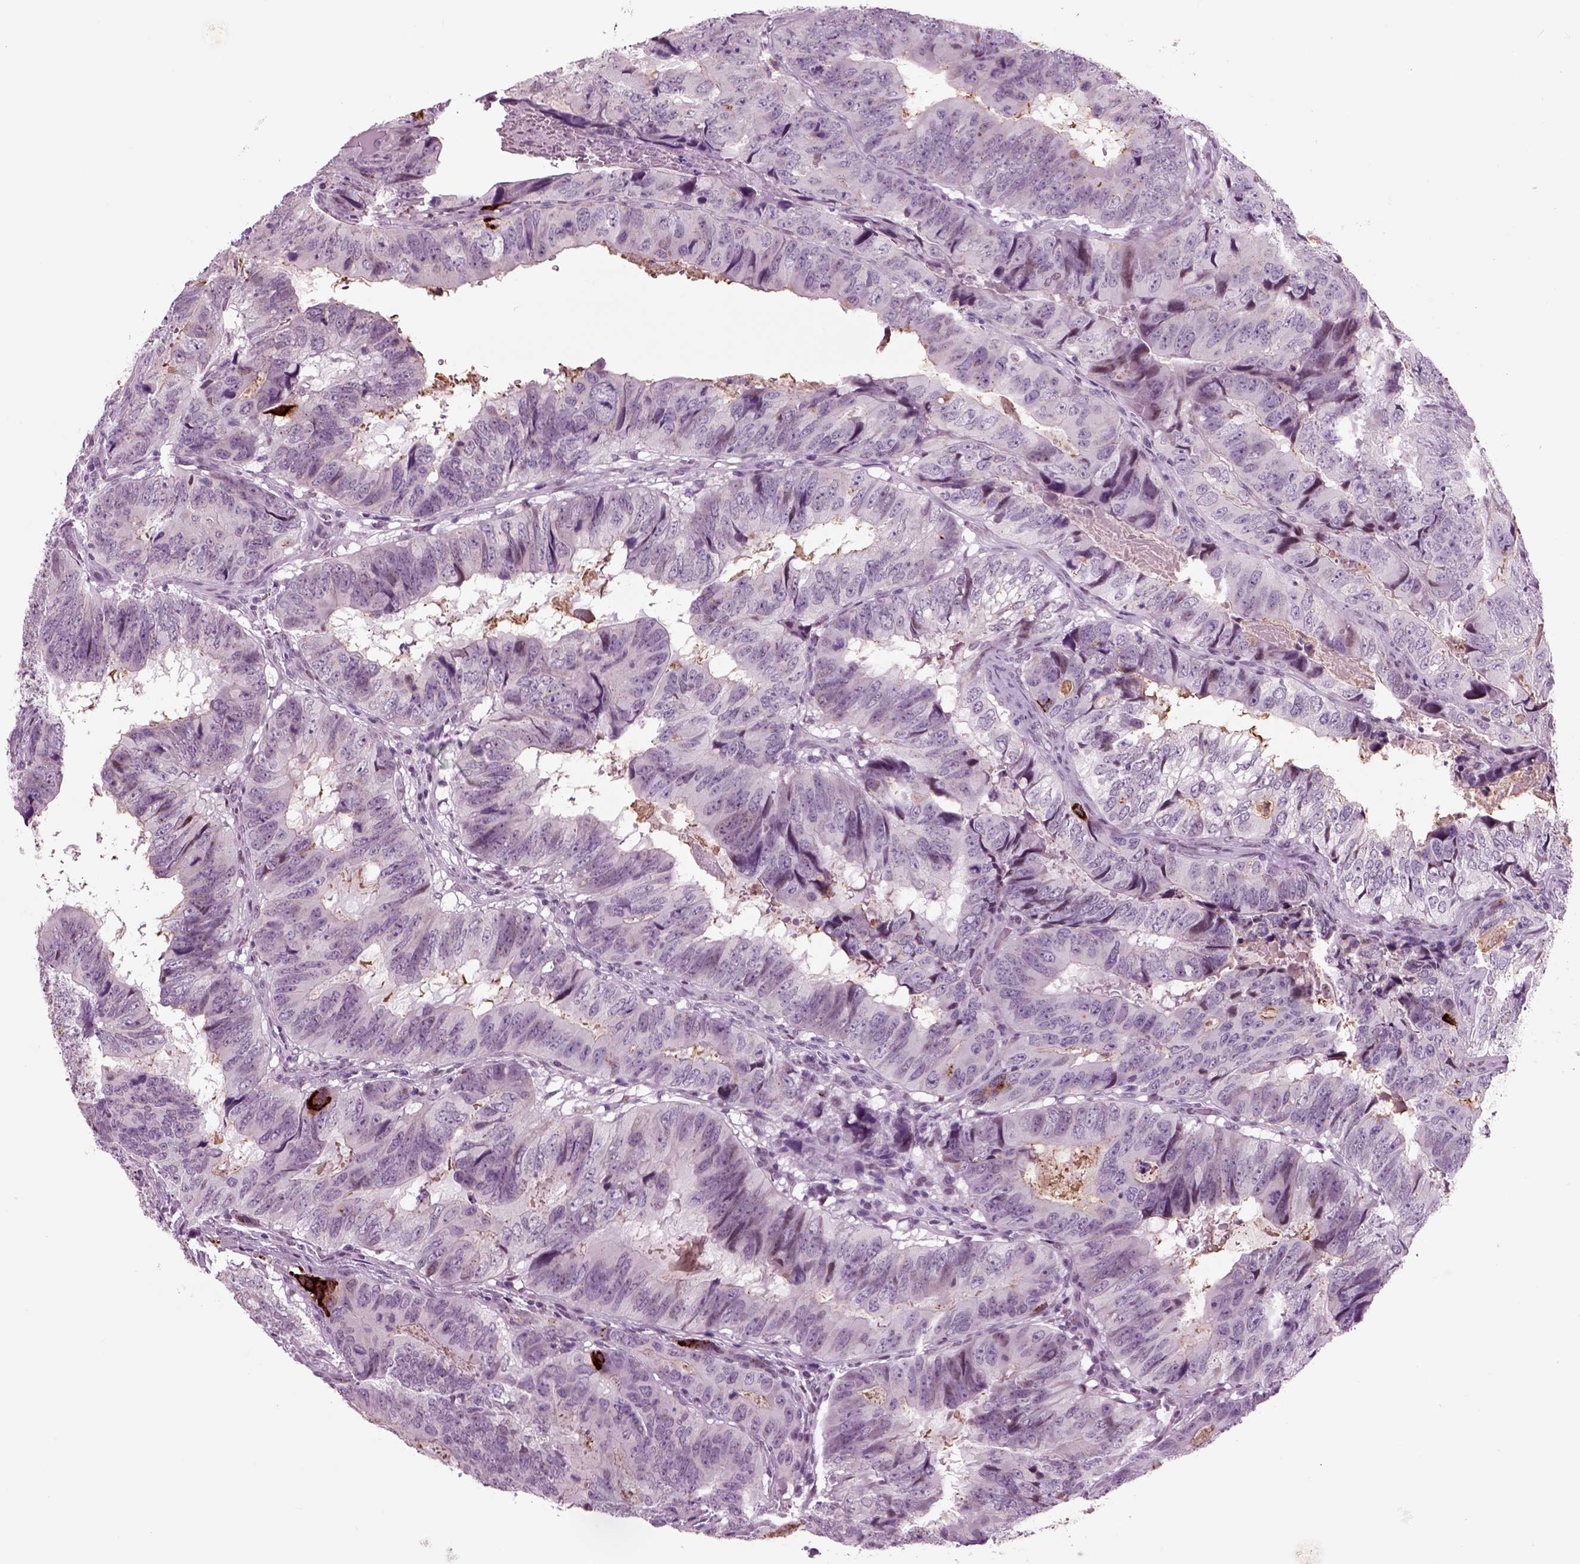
{"staining": {"intensity": "negative", "quantity": "none", "location": "none"}, "tissue": "colorectal cancer", "cell_type": "Tumor cells", "image_type": "cancer", "snomed": [{"axis": "morphology", "description": "Adenocarcinoma, NOS"}, {"axis": "topography", "description": "Colon"}], "caption": "There is no significant staining in tumor cells of colorectal cancer (adenocarcinoma).", "gene": "CHGB", "patient": {"sex": "male", "age": 79}}